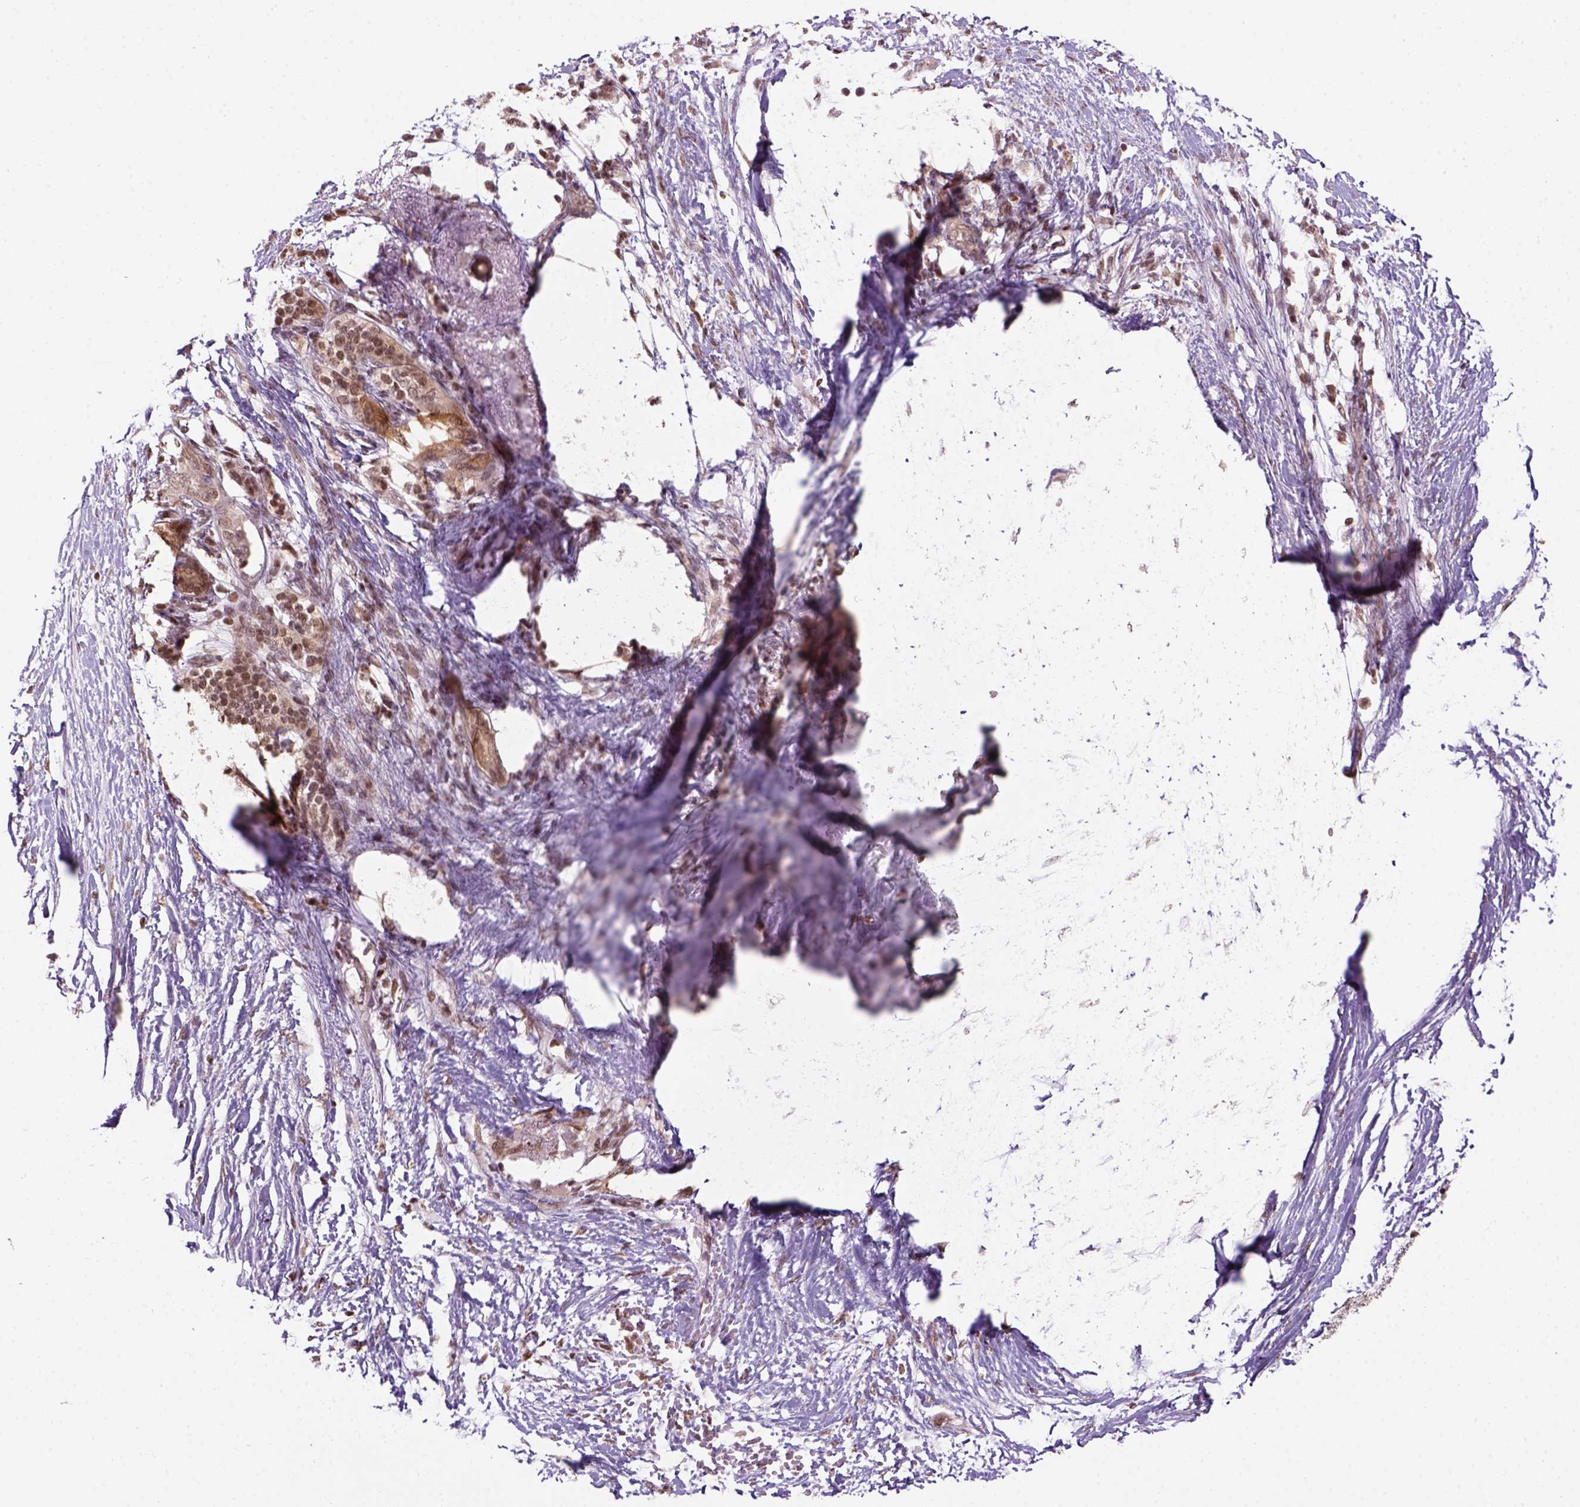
{"staining": {"intensity": "moderate", "quantity": ">75%", "location": "nuclear"}, "tissue": "pancreatic cancer", "cell_type": "Tumor cells", "image_type": "cancer", "snomed": [{"axis": "morphology", "description": "Adenocarcinoma, NOS"}, {"axis": "topography", "description": "Pancreas"}], "caption": "A brown stain shows moderate nuclear expression of a protein in human pancreatic adenocarcinoma tumor cells.", "gene": "GOT1", "patient": {"sex": "female", "age": 72}}